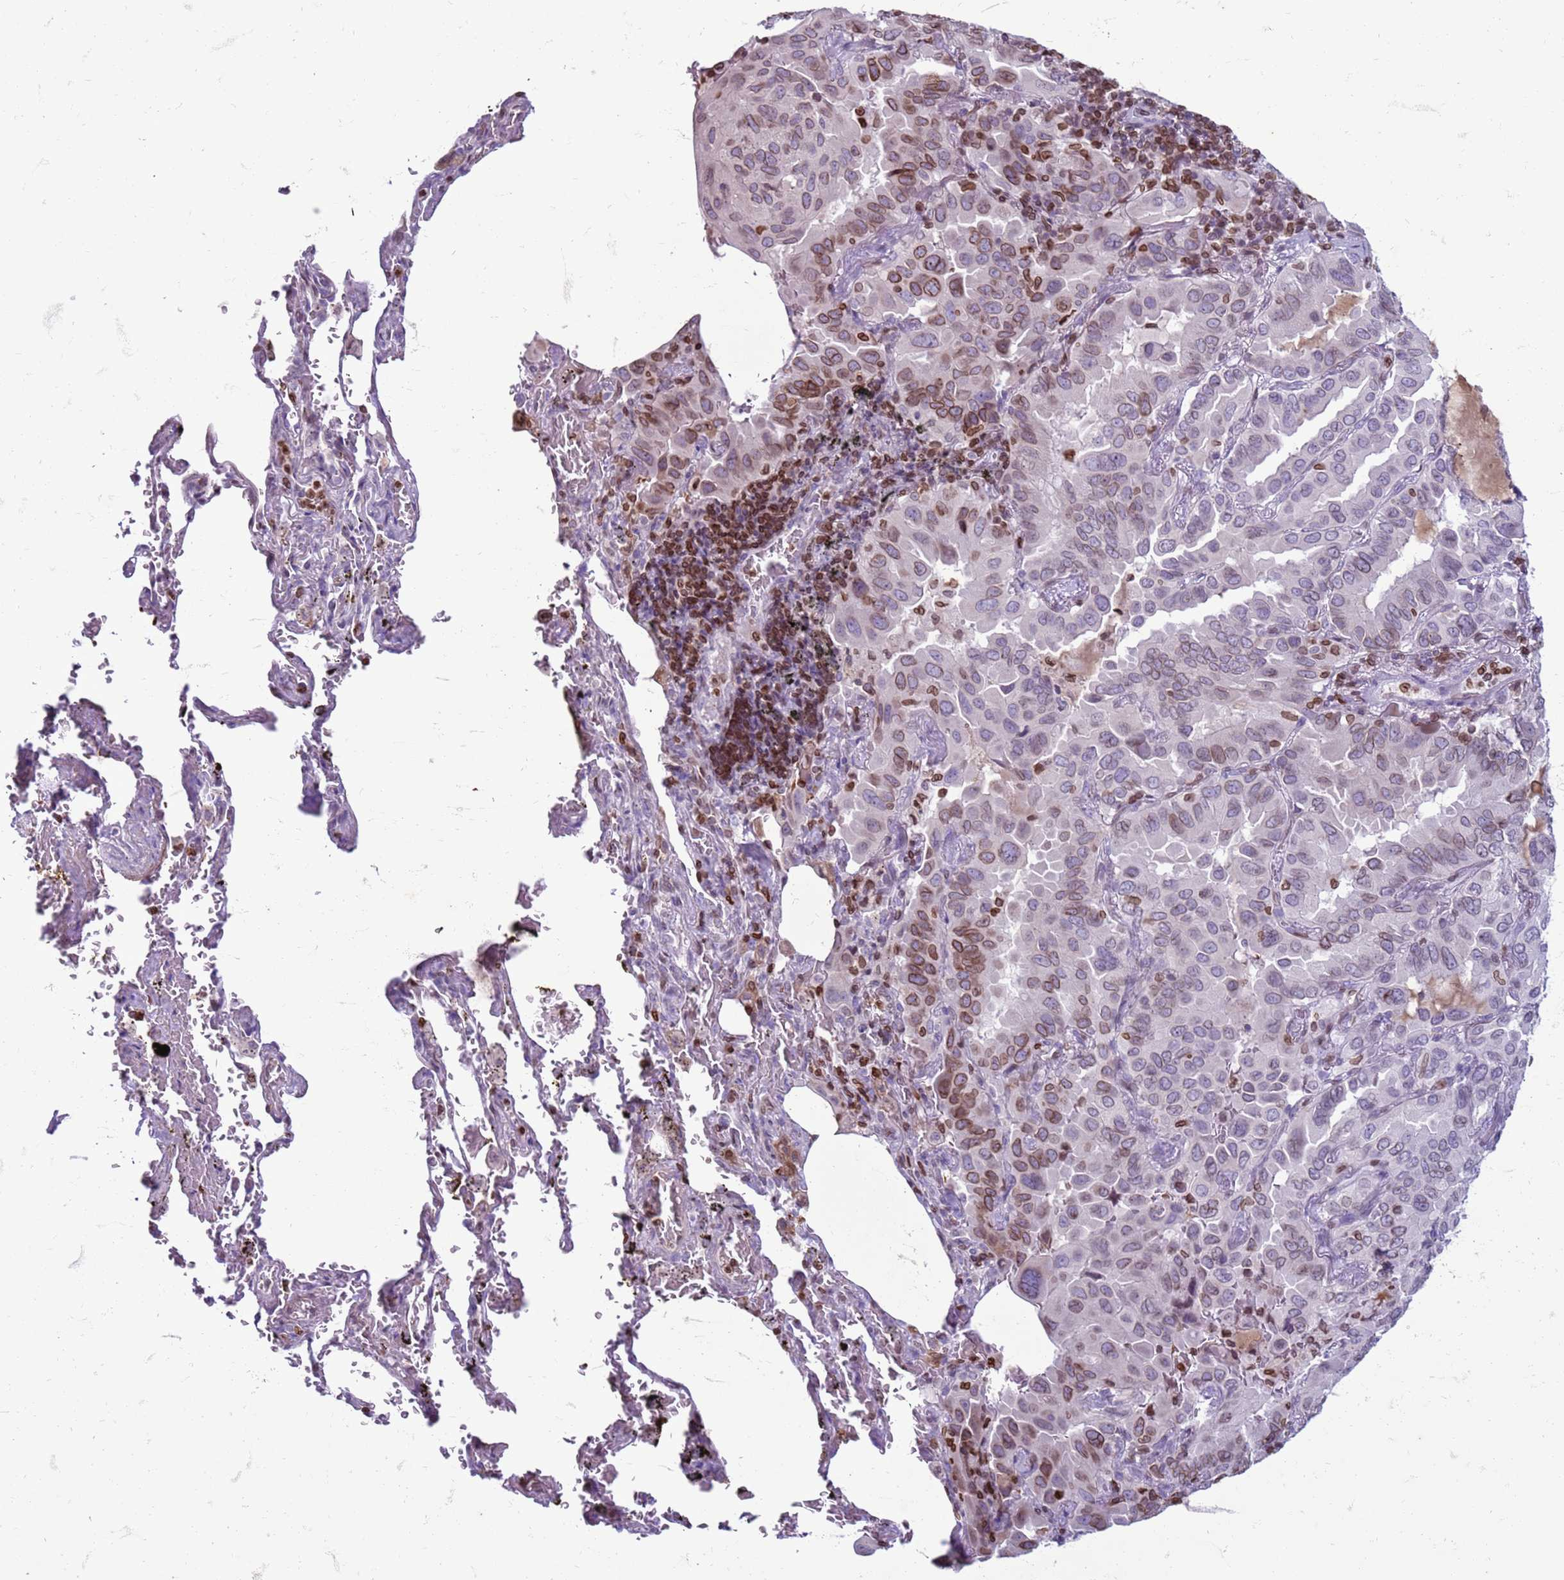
{"staining": {"intensity": "moderate", "quantity": "25%-75%", "location": "cytoplasmic/membranous,nuclear"}, "tissue": "lung cancer", "cell_type": "Tumor cells", "image_type": "cancer", "snomed": [{"axis": "morphology", "description": "Adenocarcinoma, NOS"}, {"axis": "topography", "description": "Lung"}], "caption": "Brown immunohistochemical staining in lung cancer (adenocarcinoma) reveals moderate cytoplasmic/membranous and nuclear staining in approximately 25%-75% of tumor cells. The protein of interest is stained brown, and the nuclei are stained in blue (DAB IHC with brightfield microscopy, high magnification).", "gene": "METTL25B", "patient": {"sex": "male", "age": 64}}